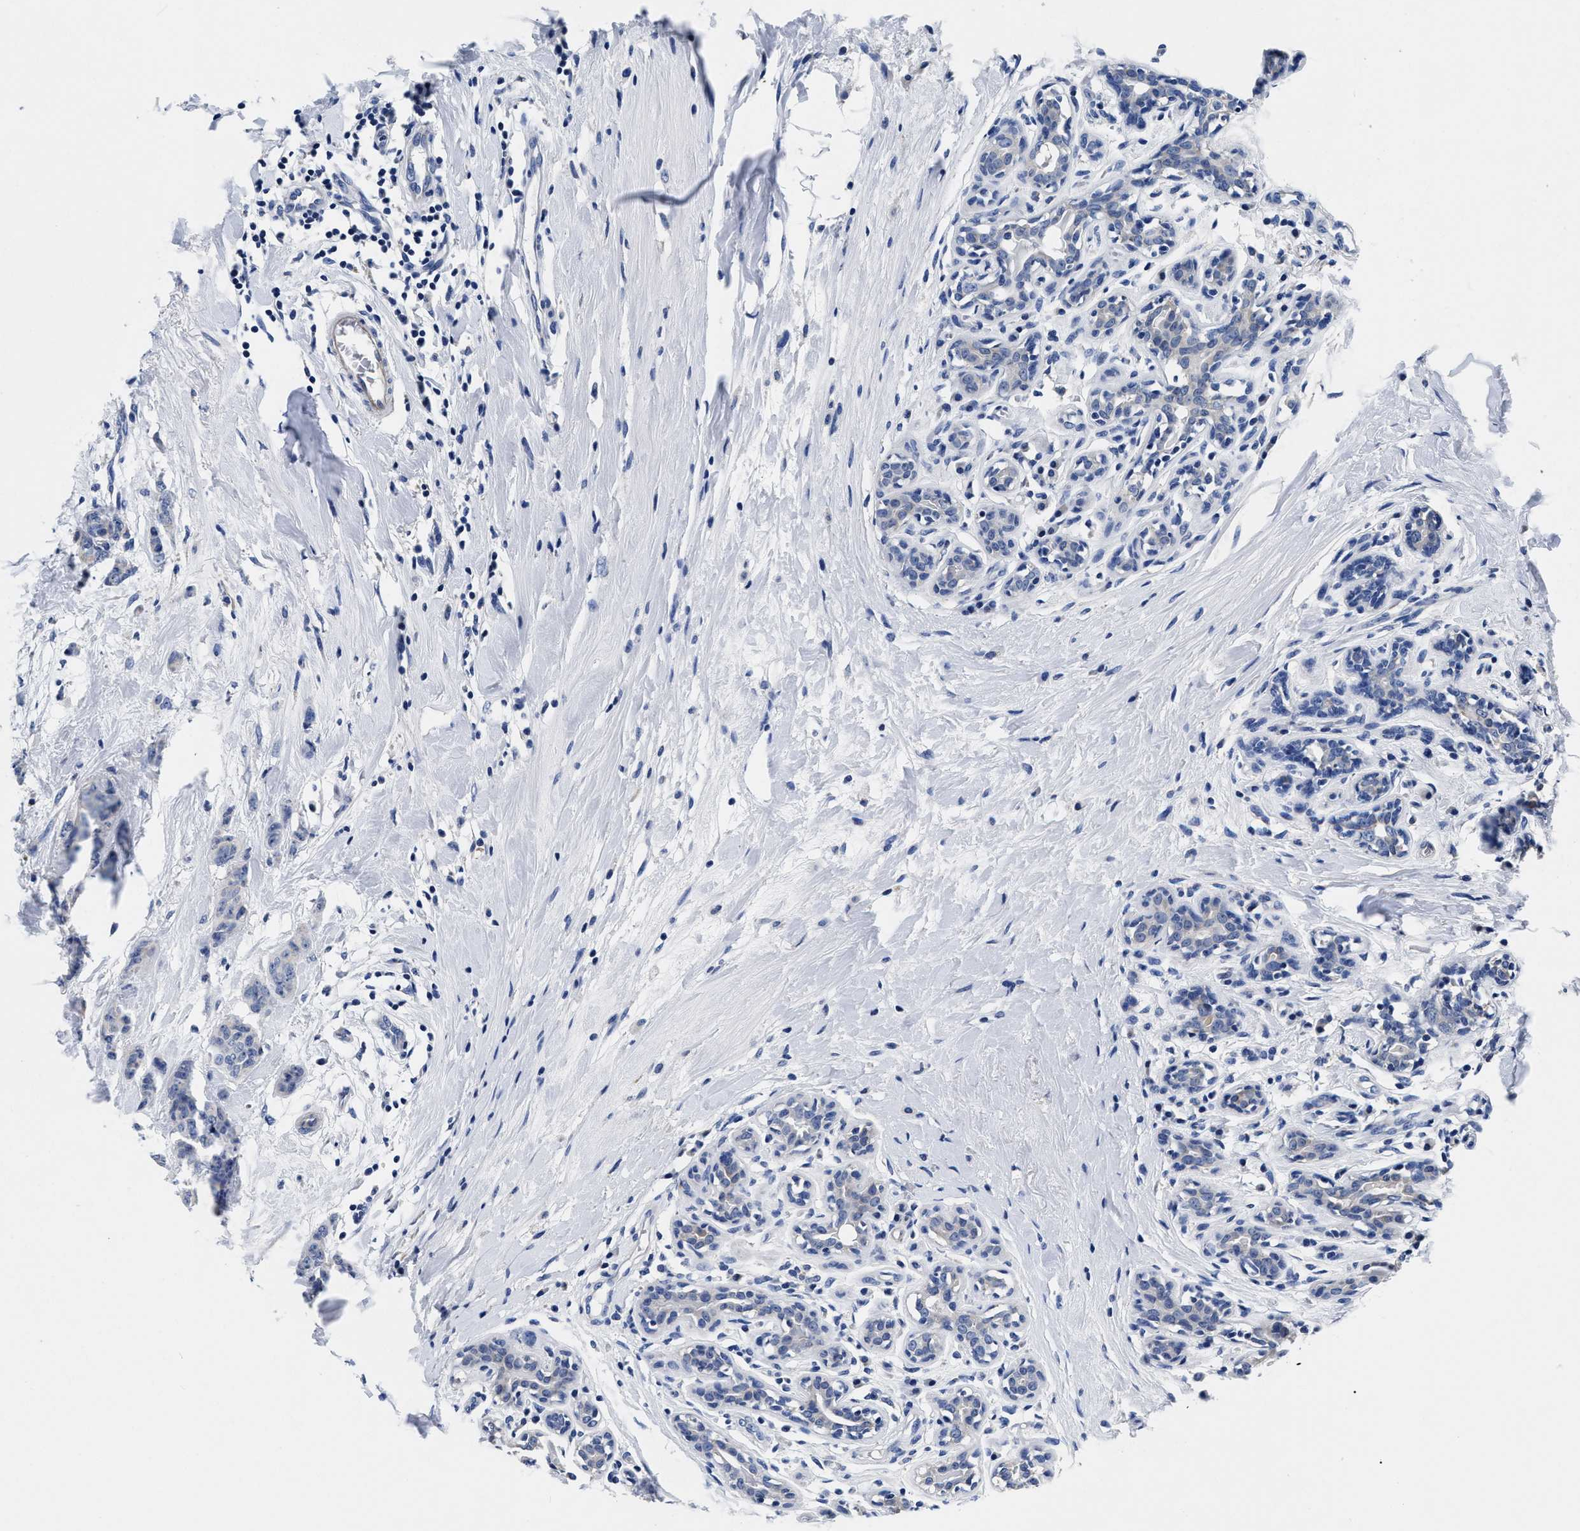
{"staining": {"intensity": "negative", "quantity": "none", "location": "none"}, "tissue": "breast cancer", "cell_type": "Tumor cells", "image_type": "cancer", "snomed": [{"axis": "morphology", "description": "Normal tissue, NOS"}, {"axis": "morphology", "description": "Duct carcinoma"}, {"axis": "topography", "description": "Breast"}], "caption": "This is a micrograph of IHC staining of breast cancer, which shows no staining in tumor cells.", "gene": "SLC35F1", "patient": {"sex": "female", "age": 40}}